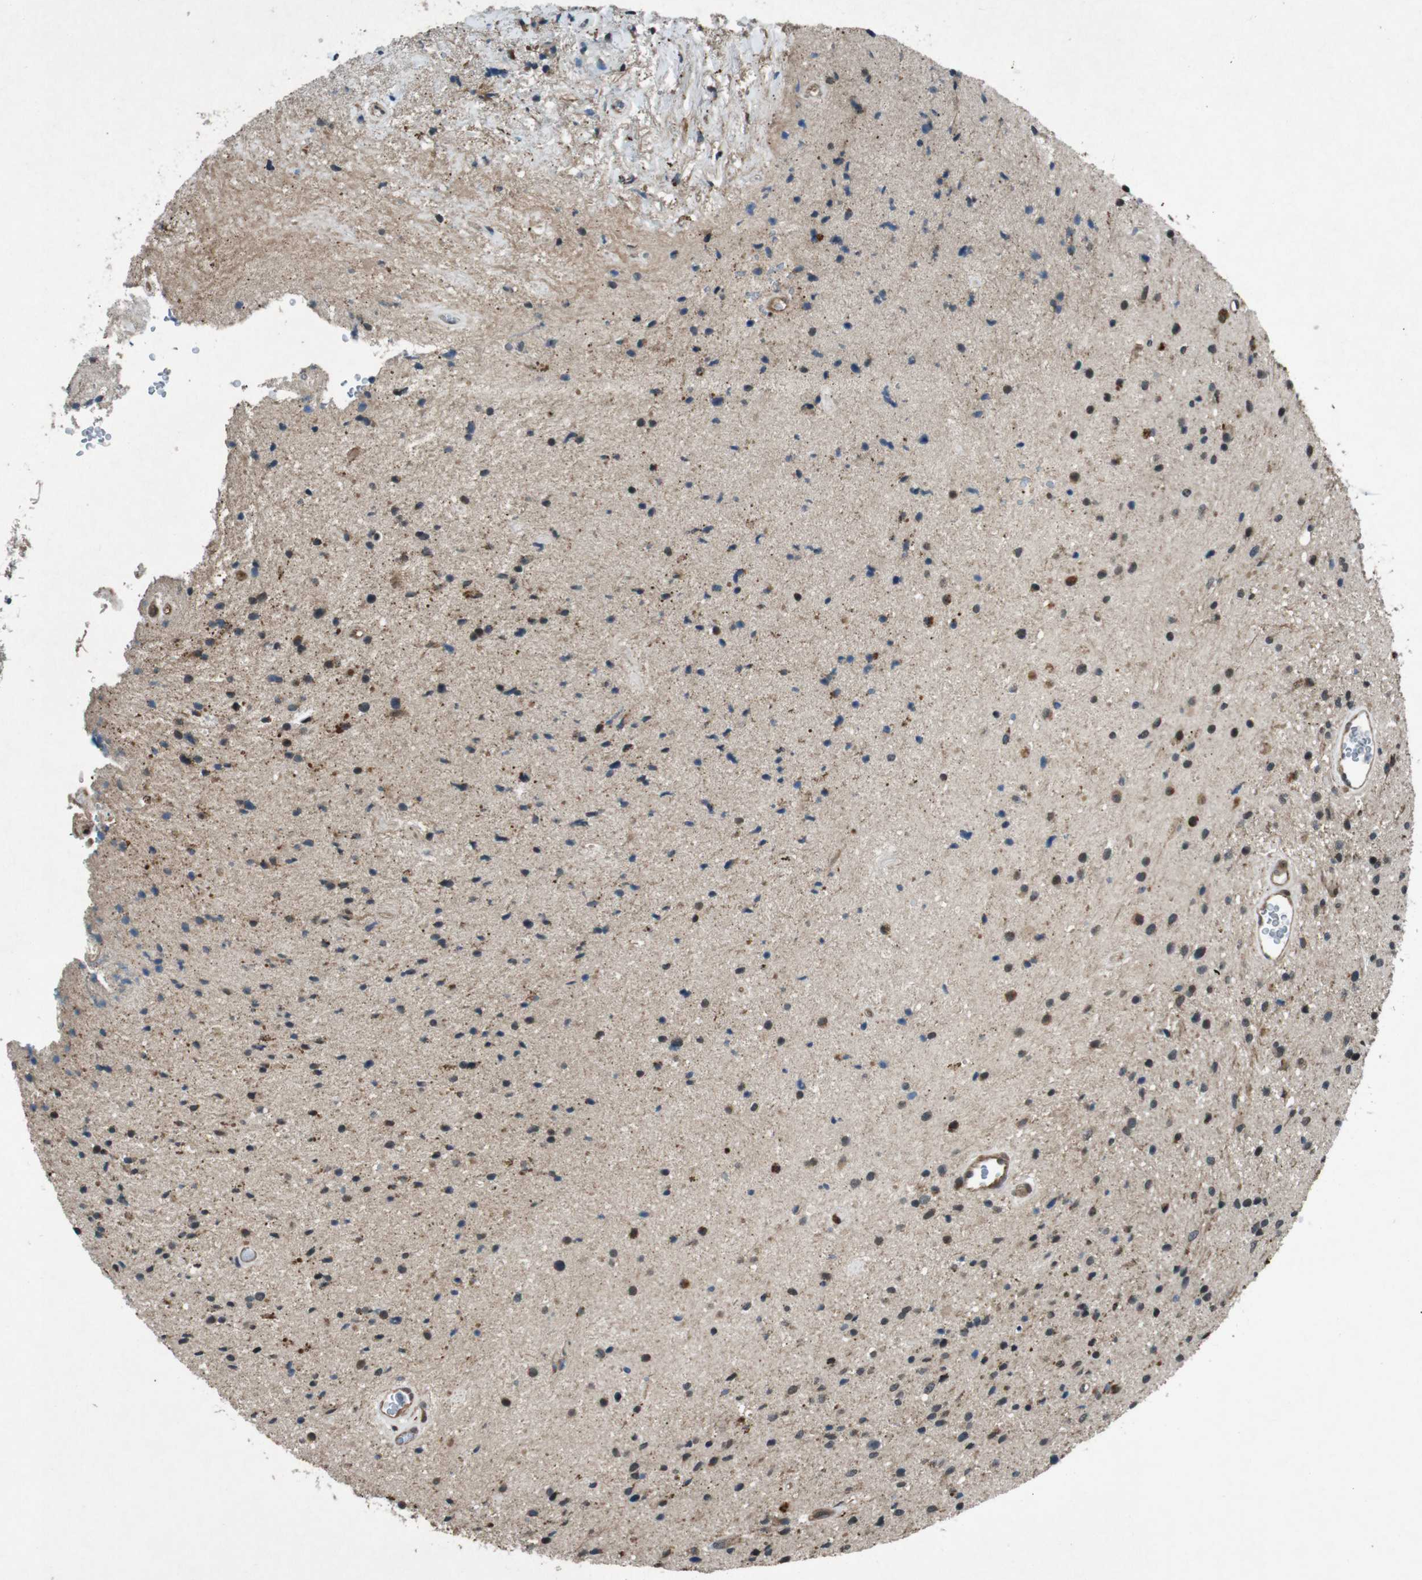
{"staining": {"intensity": "moderate", "quantity": "25%-75%", "location": "cytoplasmic/membranous,nuclear"}, "tissue": "glioma", "cell_type": "Tumor cells", "image_type": "cancer", "snomed": [{"axis": "morphology", "description": "Glioma, malignant, High grade"}, {"axis": "topography", "description": "Brain"}], "caption": "An image of human glioma stained for a protein exhibits moderate cytoplasmic/membranous and nuclear brown staining in tumor cells.", "gene": "SOCS1", "patient": {"sex": "male", "age": 33}}